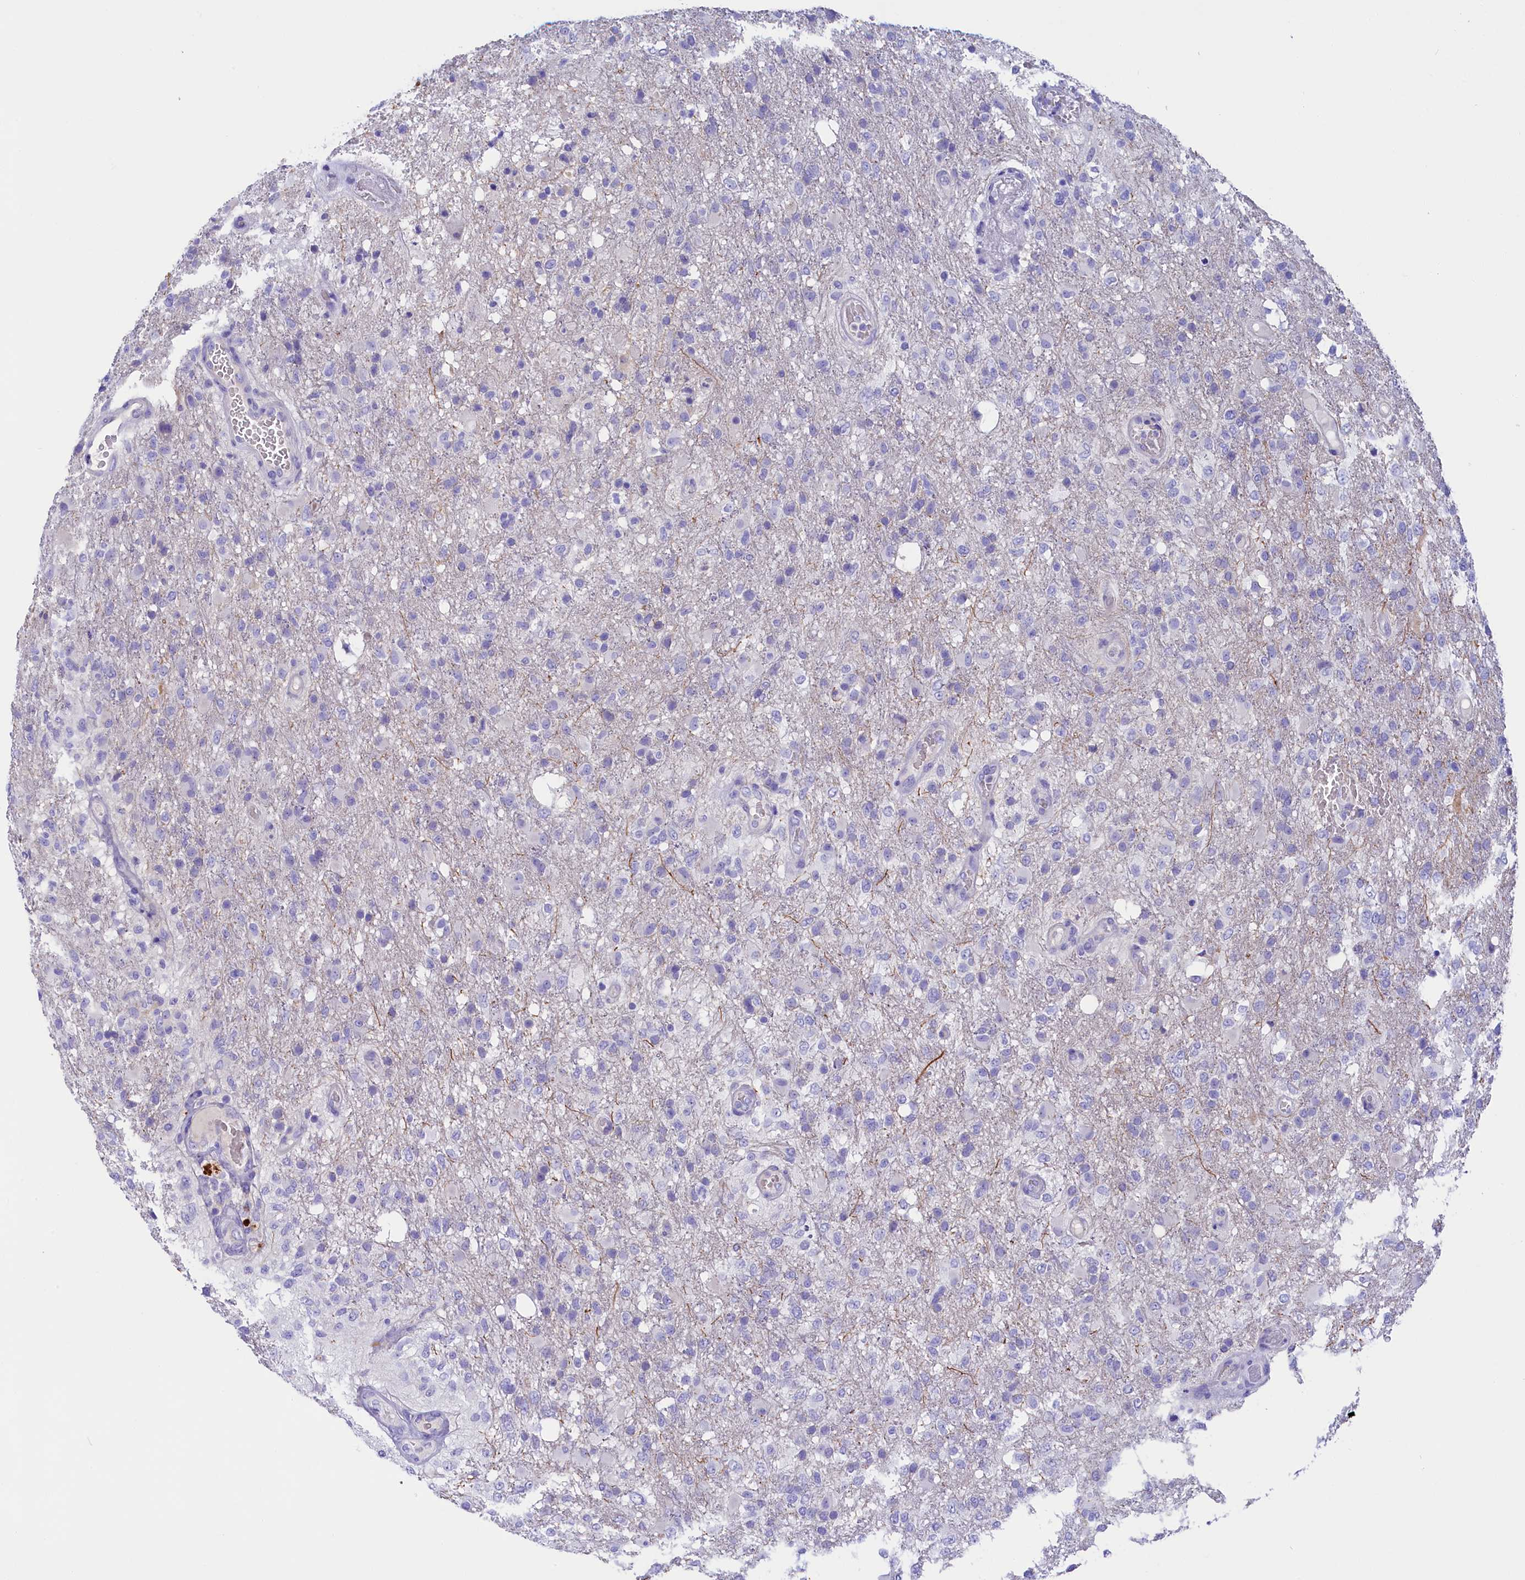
{"staining": {"intensity": "negative", "quantity": "none", "location": "none"}, "tissue": "glioma", "cell_type": "Tumor cells", "image_type": "cancer", "snomed": [{"axis": "morphology", "description": "Glioma, malignant, High grade"}, {"axis": "topography", "description": "Brain"}], "caption": "Histopathology image shows no significant protein expression in tumor cells of glioma.", "gene": "SULT2A1", "patient": {"sex": "female", "age": 74}}